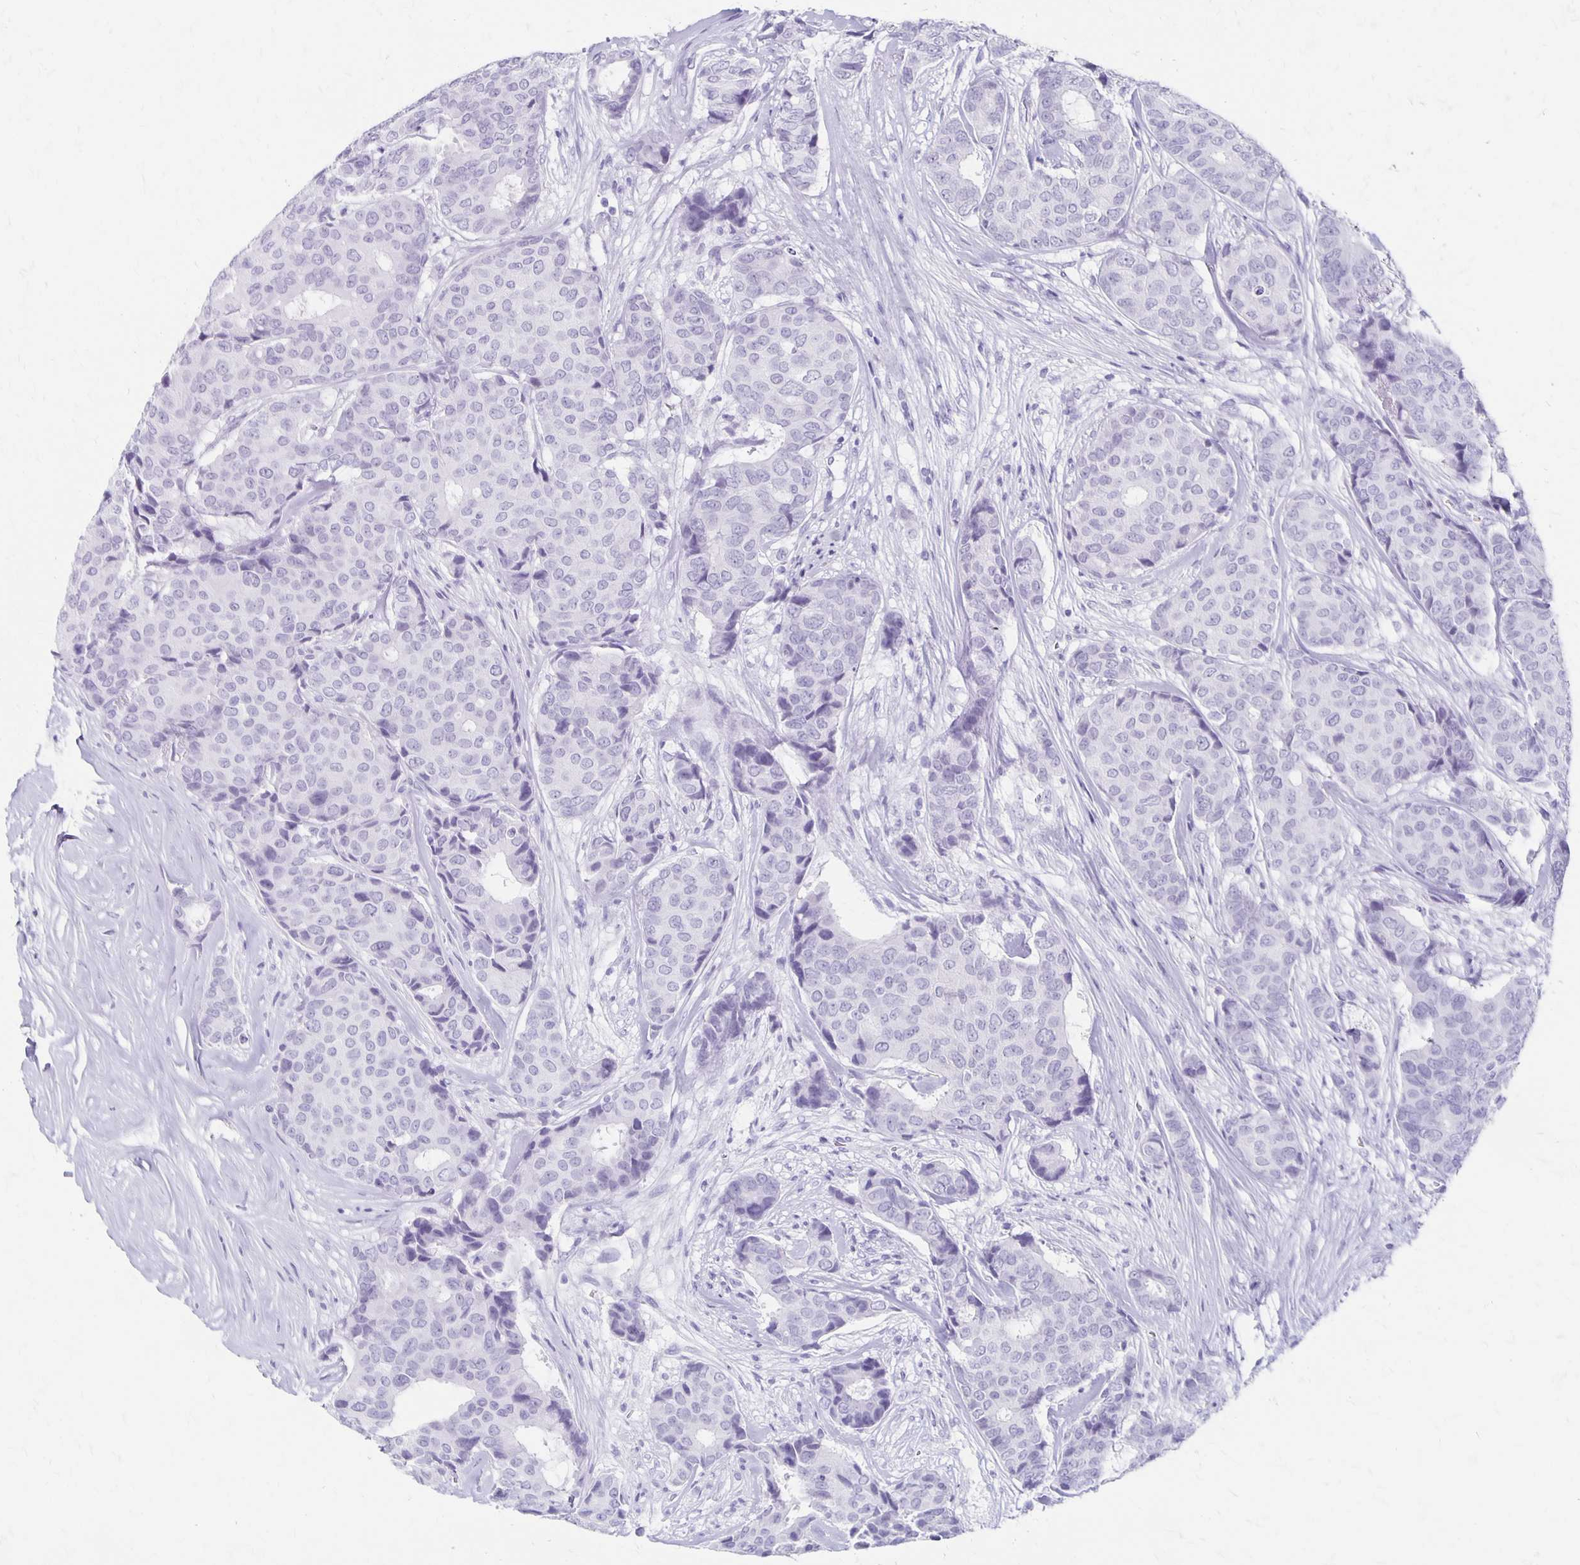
{"staining": {"intensity": "negative", "quantity": "none", "location": "none"}, "tissue": "breast cancer", "cell_type": "Tumor cells", "image_type": "cancer", "snomed": [{"axis": "morphology", "description": "Duct carcinoma"}, {"axis": "topography", "description": "Breast"}], "caption": "High magnification brightfield microscopy of breast invasive ductal carcinoma stained with DAB (brown) and counterstained with hematoxylin (blue): tumor cells show no significant positivity.", "gene": "MAGEC2", "patient": {"sex": "female", "age": 75}}